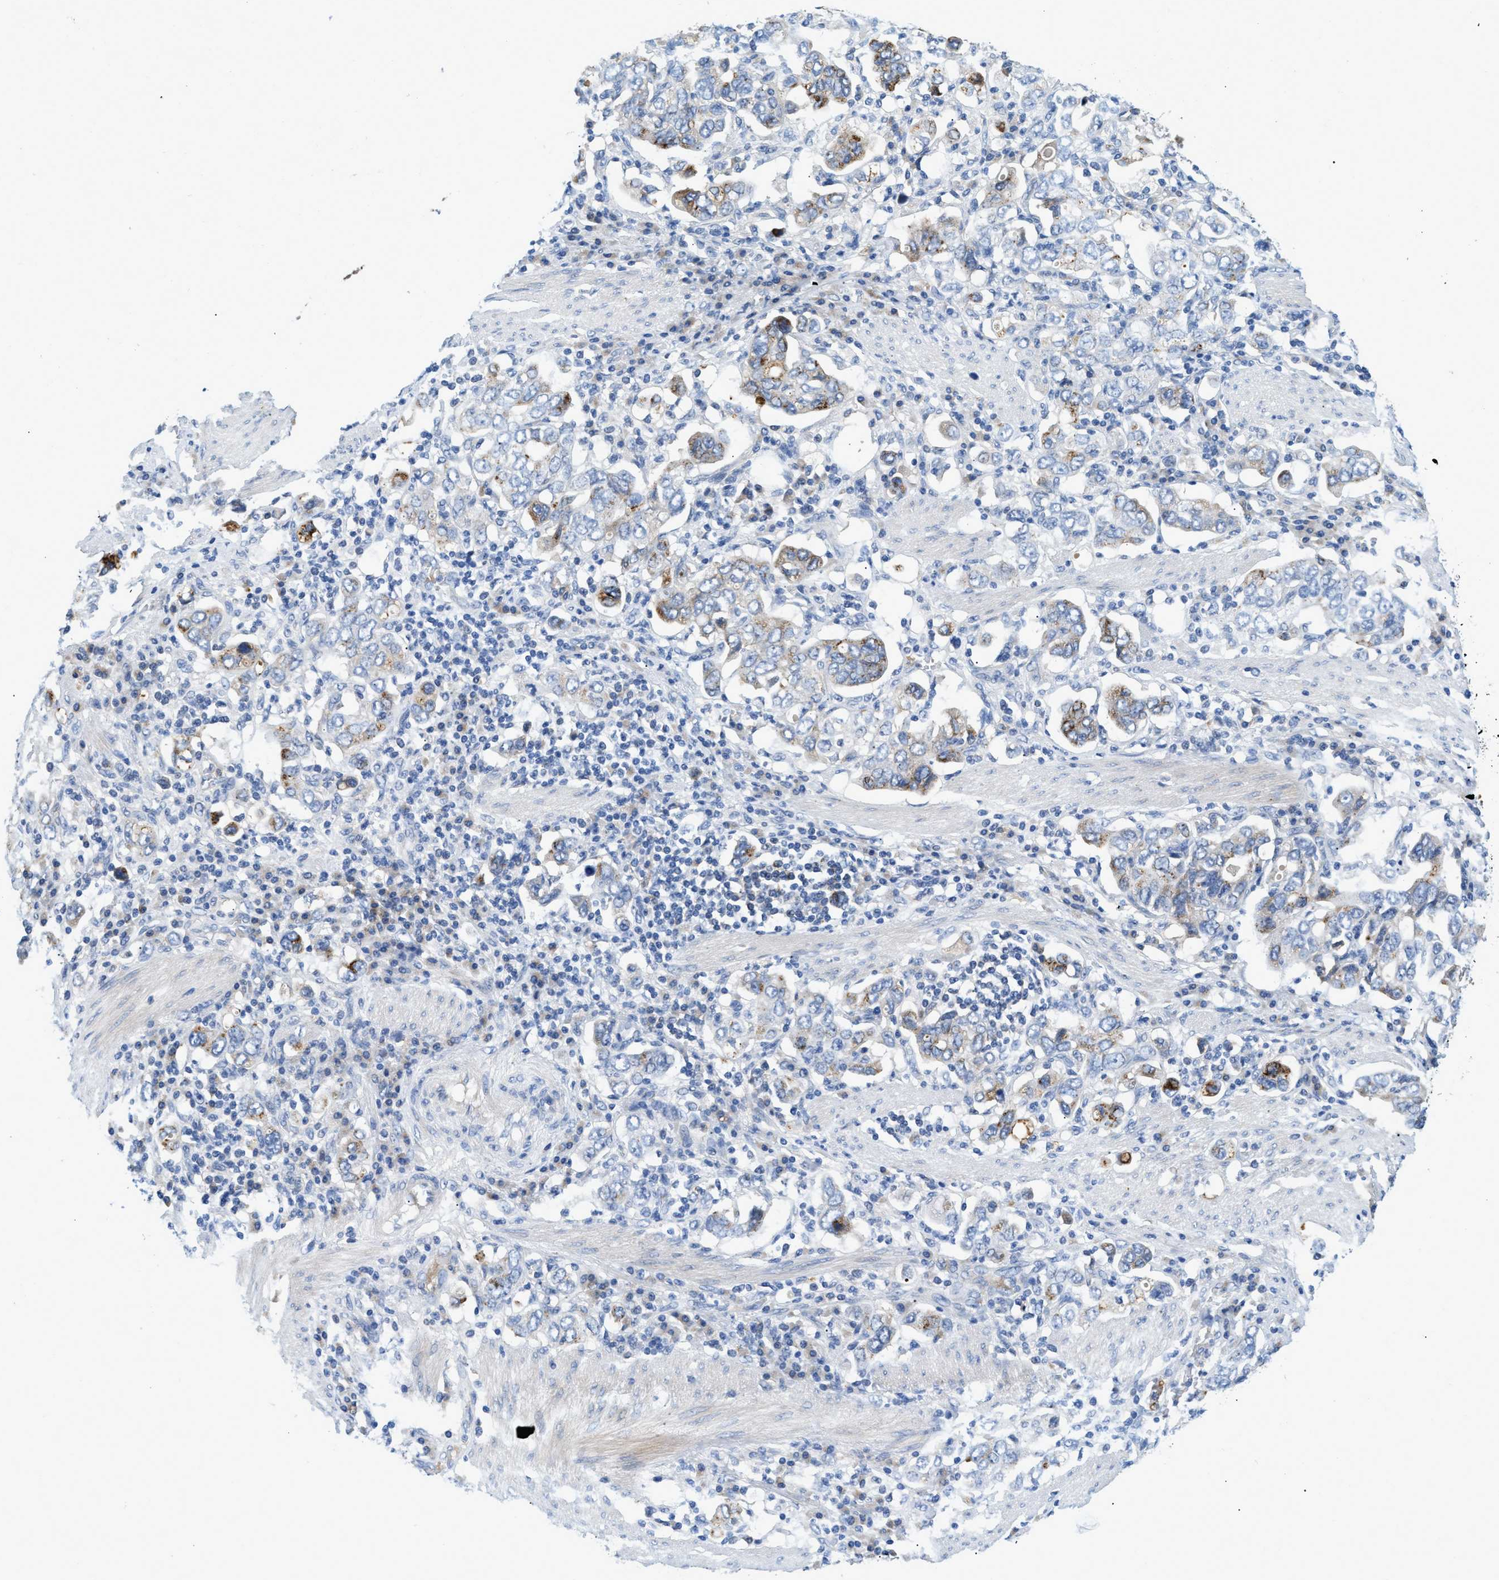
{"staining": {"intensity": "moderate", "quantity": "<25%", "location": "cytoplasmic/membranous"}, "tissue": "stomach cancer", "cell_type": "Tumor cells", "image_type": "cancer", "snomed": [{"axis": "morphology", "description": "Adenocarcinoma, NOS"}, {"axis": "topography", "description": "Stomach, upper"}], "caption": "Tumor cells show low levels of moderate cytoplasmic/membranous positivity in about <25% of cells in human stomach cancer. Using DAB (3,3'-diaminobenzidine) (brown) and hematoxylin (blue) stains, captured at high magnification using brightfield microscopy.", "gene": "TSPAN3", "patient": {"sex": "male", "age": 62}}